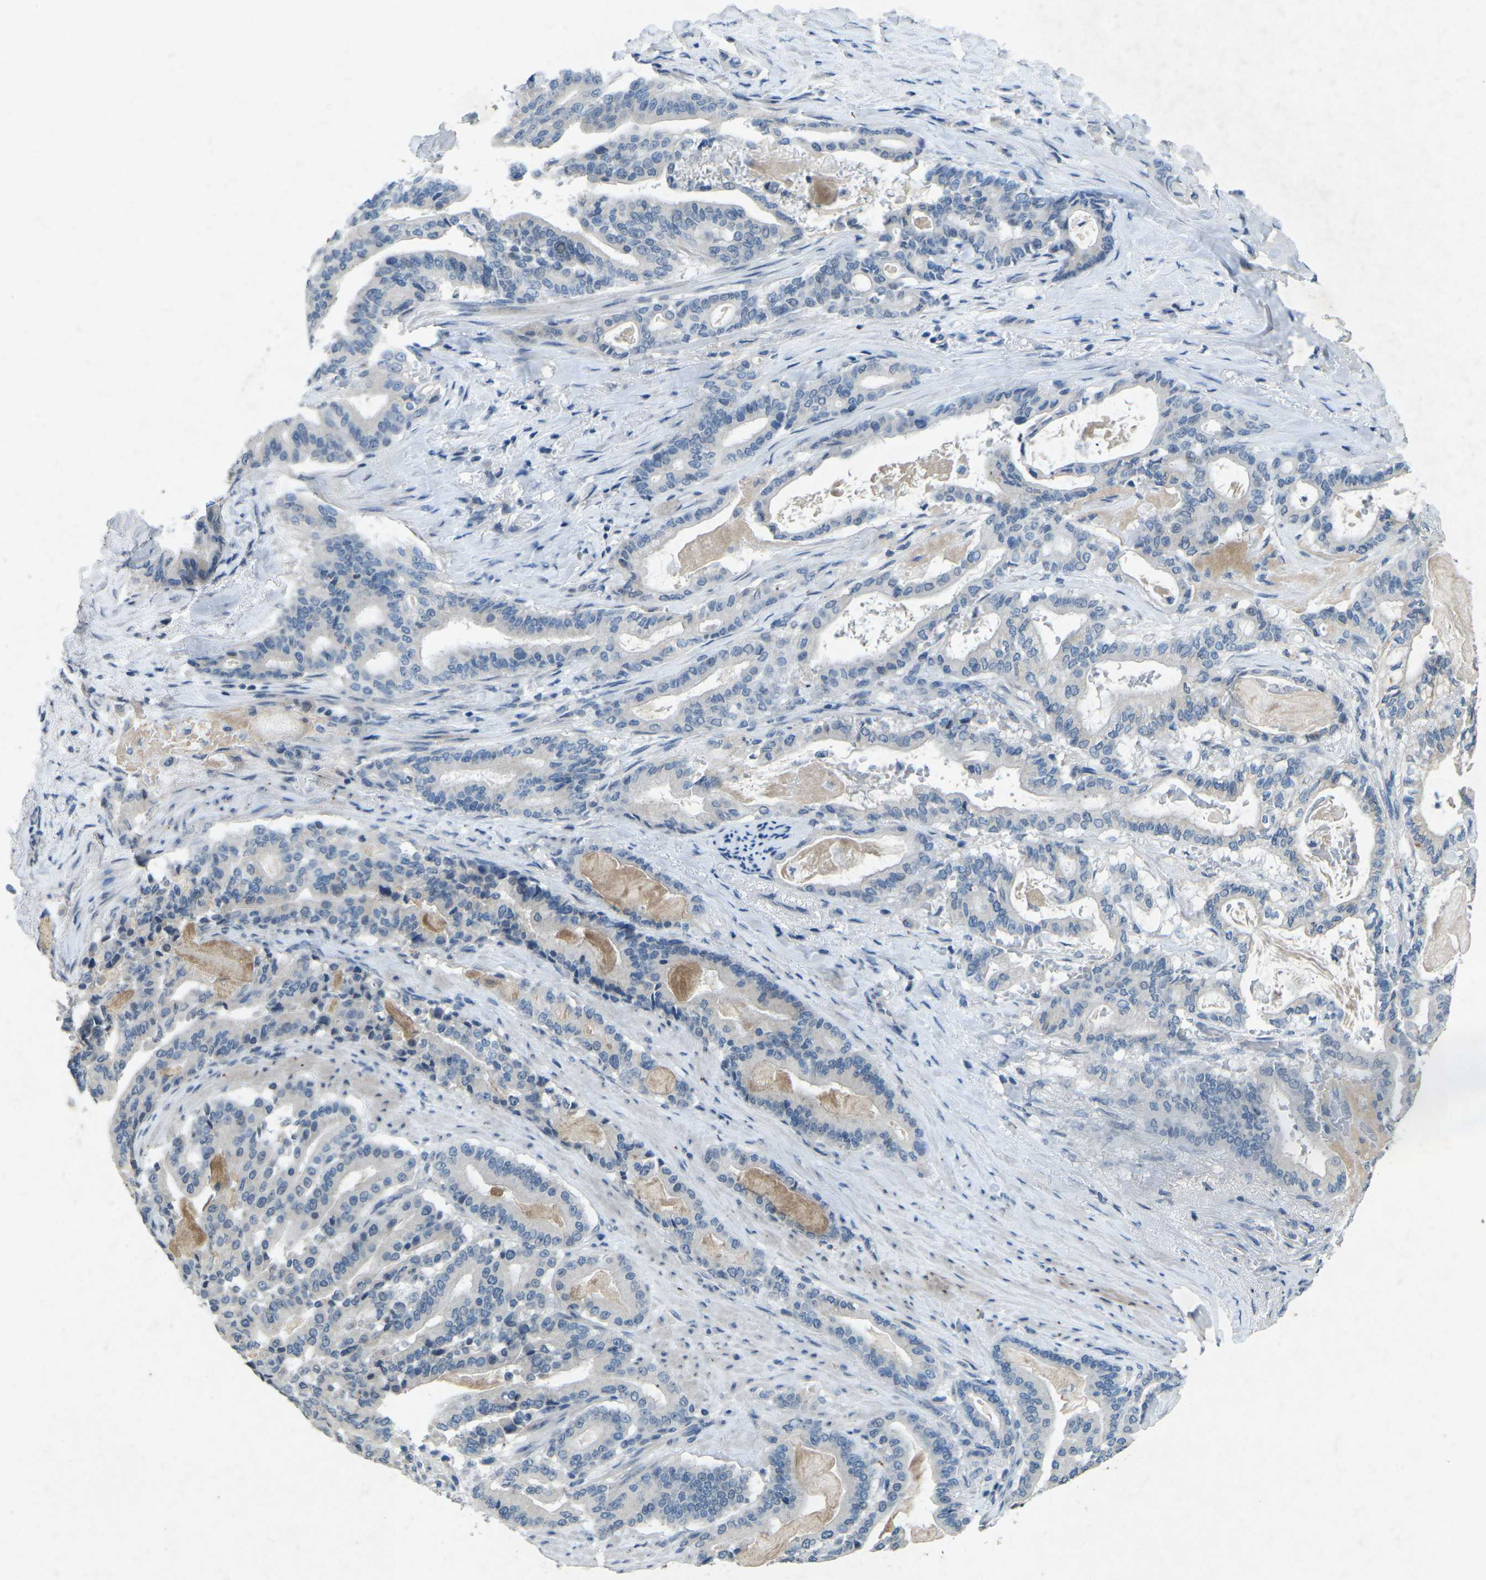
{"staining": {"intensity": "negative", "quantity": "none", "location": "none"}, "tissue": "pancreatic cancer", "cell_type": "Tumor cells", "image_type": "cancer", "snomed": [{"axis": "morphology", "description": "Adenocarcinoma, NOS"}, {"axis": "topography", "description": "Pancreas"}], "caption": "Human pancreatic adenocarcinoma stained for a protein using immunohistochemistry exhibits no expression in tumor cells.", "gene": "A1BG", "patient": {"sex": "male", "age": 63}}